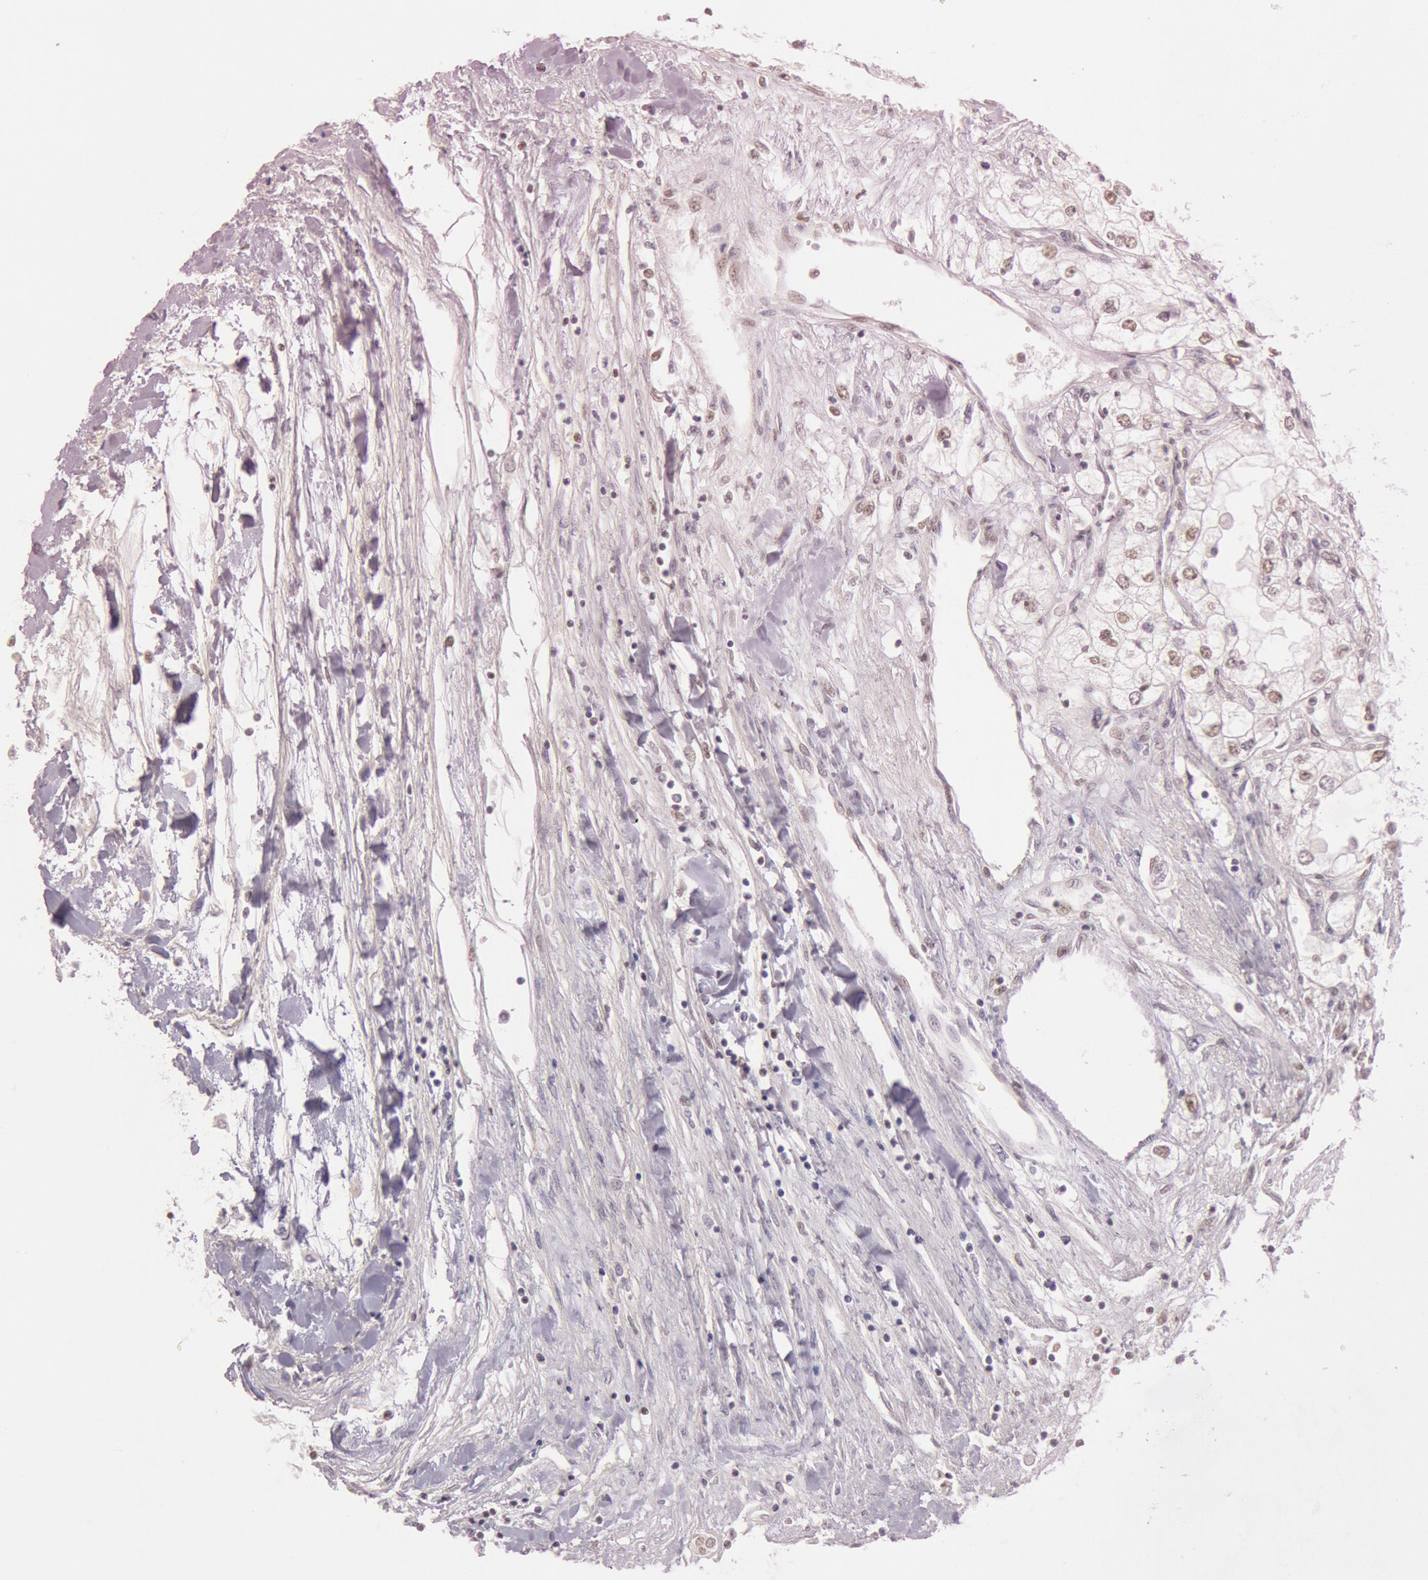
{"staining": {"intensity": "weak", "quantity": "<25%", "location": "nuclear"}, "tissue": "renal cancer", "cell_type": "Tumor cells", "image_type": "cancer", "snomed": [{"axis": "morphology", "description": "Adenocarcinoma, NOS"}, {"axis": "topography", "description": "Kidney"}], "caption": "Tumor cells are negative for protein expression in human renal adenocarcinoma.", "gene": "TASL", "patient": {"sex": "male", "age": 57}}